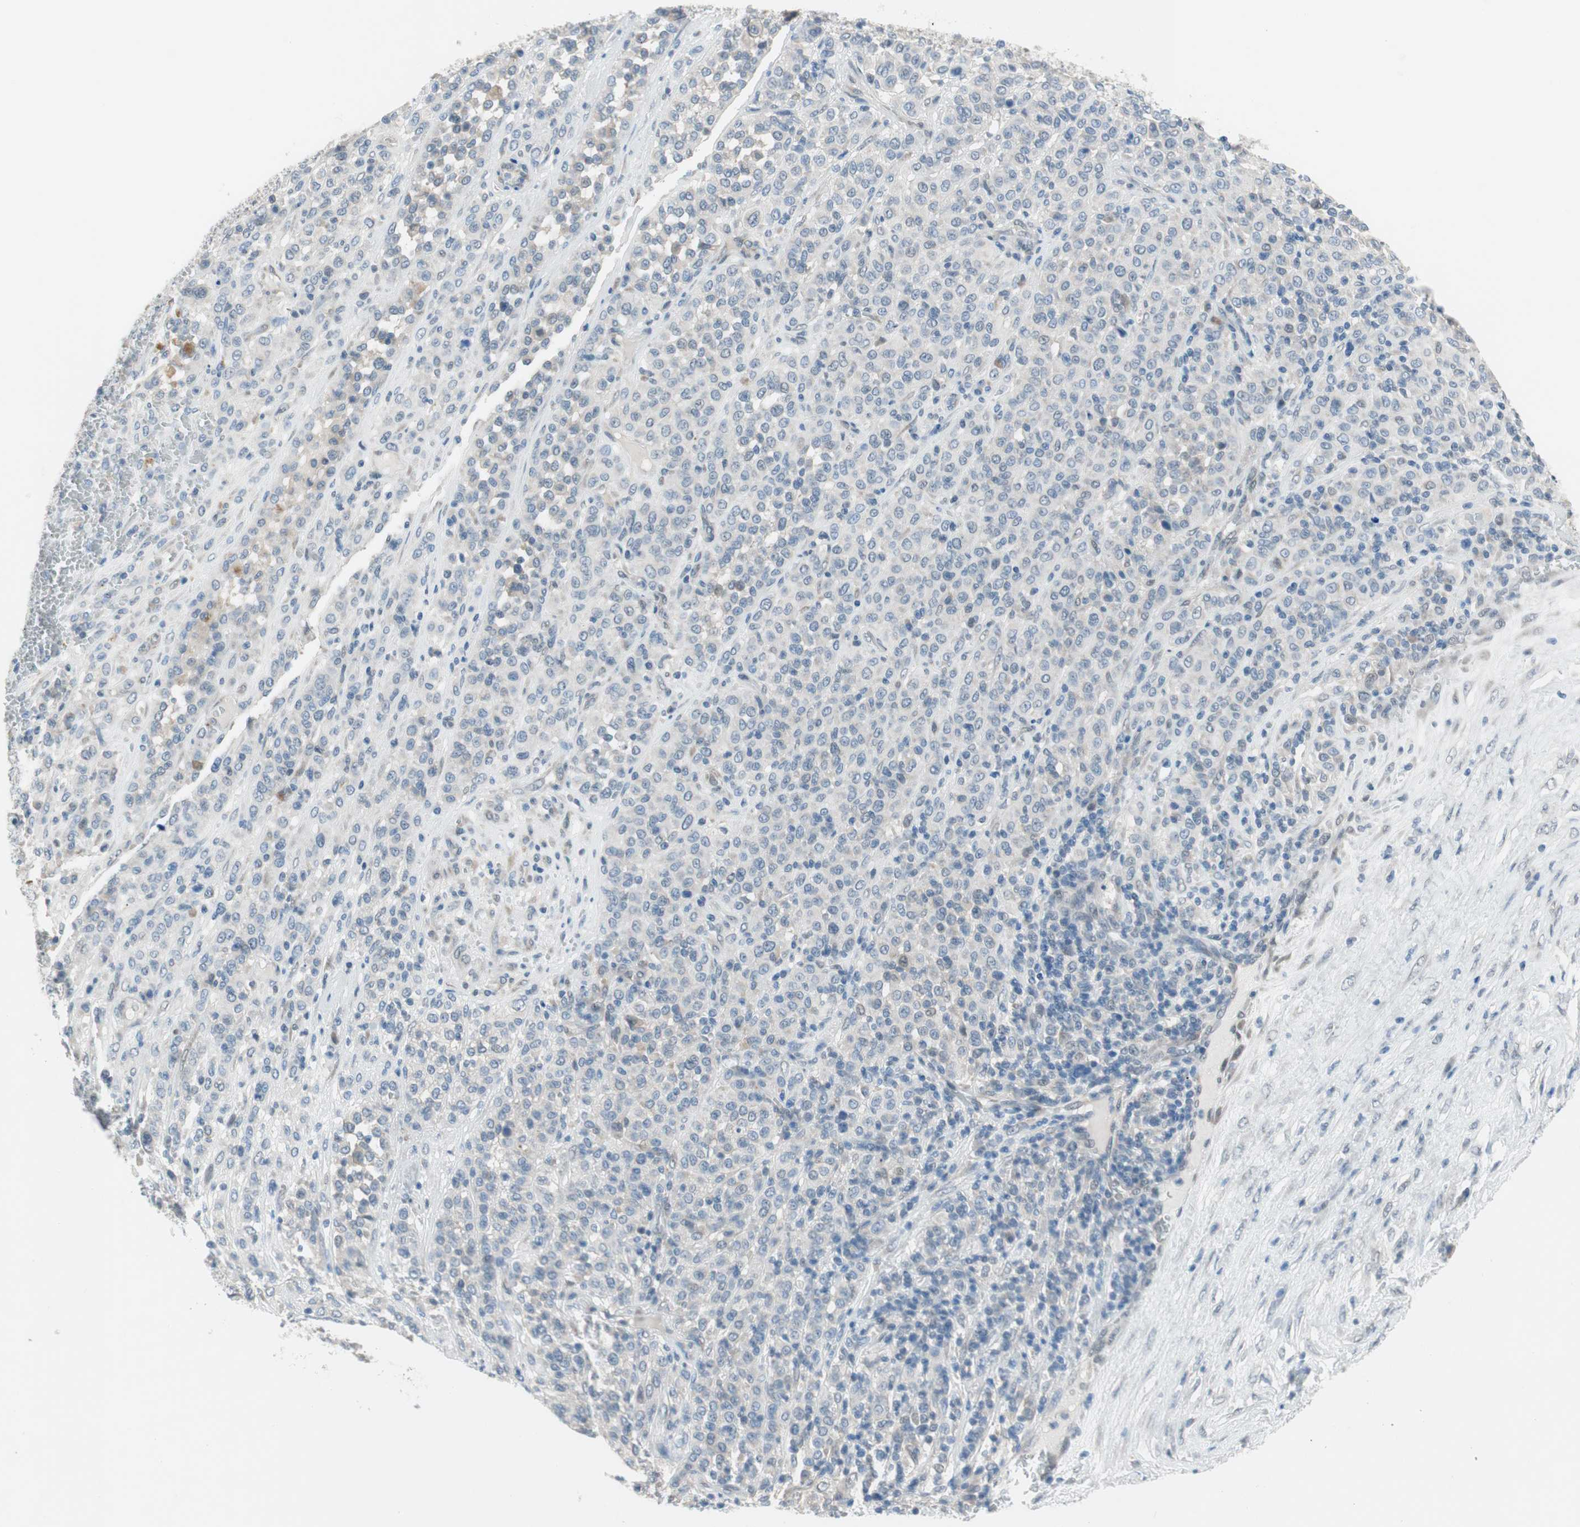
{"staining": {"intensity": "weak", "quantity": "<25%", "location": "cytoplasmic/membranous"}, "tissue": "melanoma", "cell_type": "Tumor cells", "image_type": "cancer", "snomed": [{"axis": "morphology", "description": "Malignant melanoma, Metastatic site"}, {"axis": "topography", "description": "Pancreas"}], "caption": "There is no significant expression in tumor cells of malignant melanoma (metastatic site).", "gene": "GRHL1", "patient": {"sex": "female", "age": 30}}